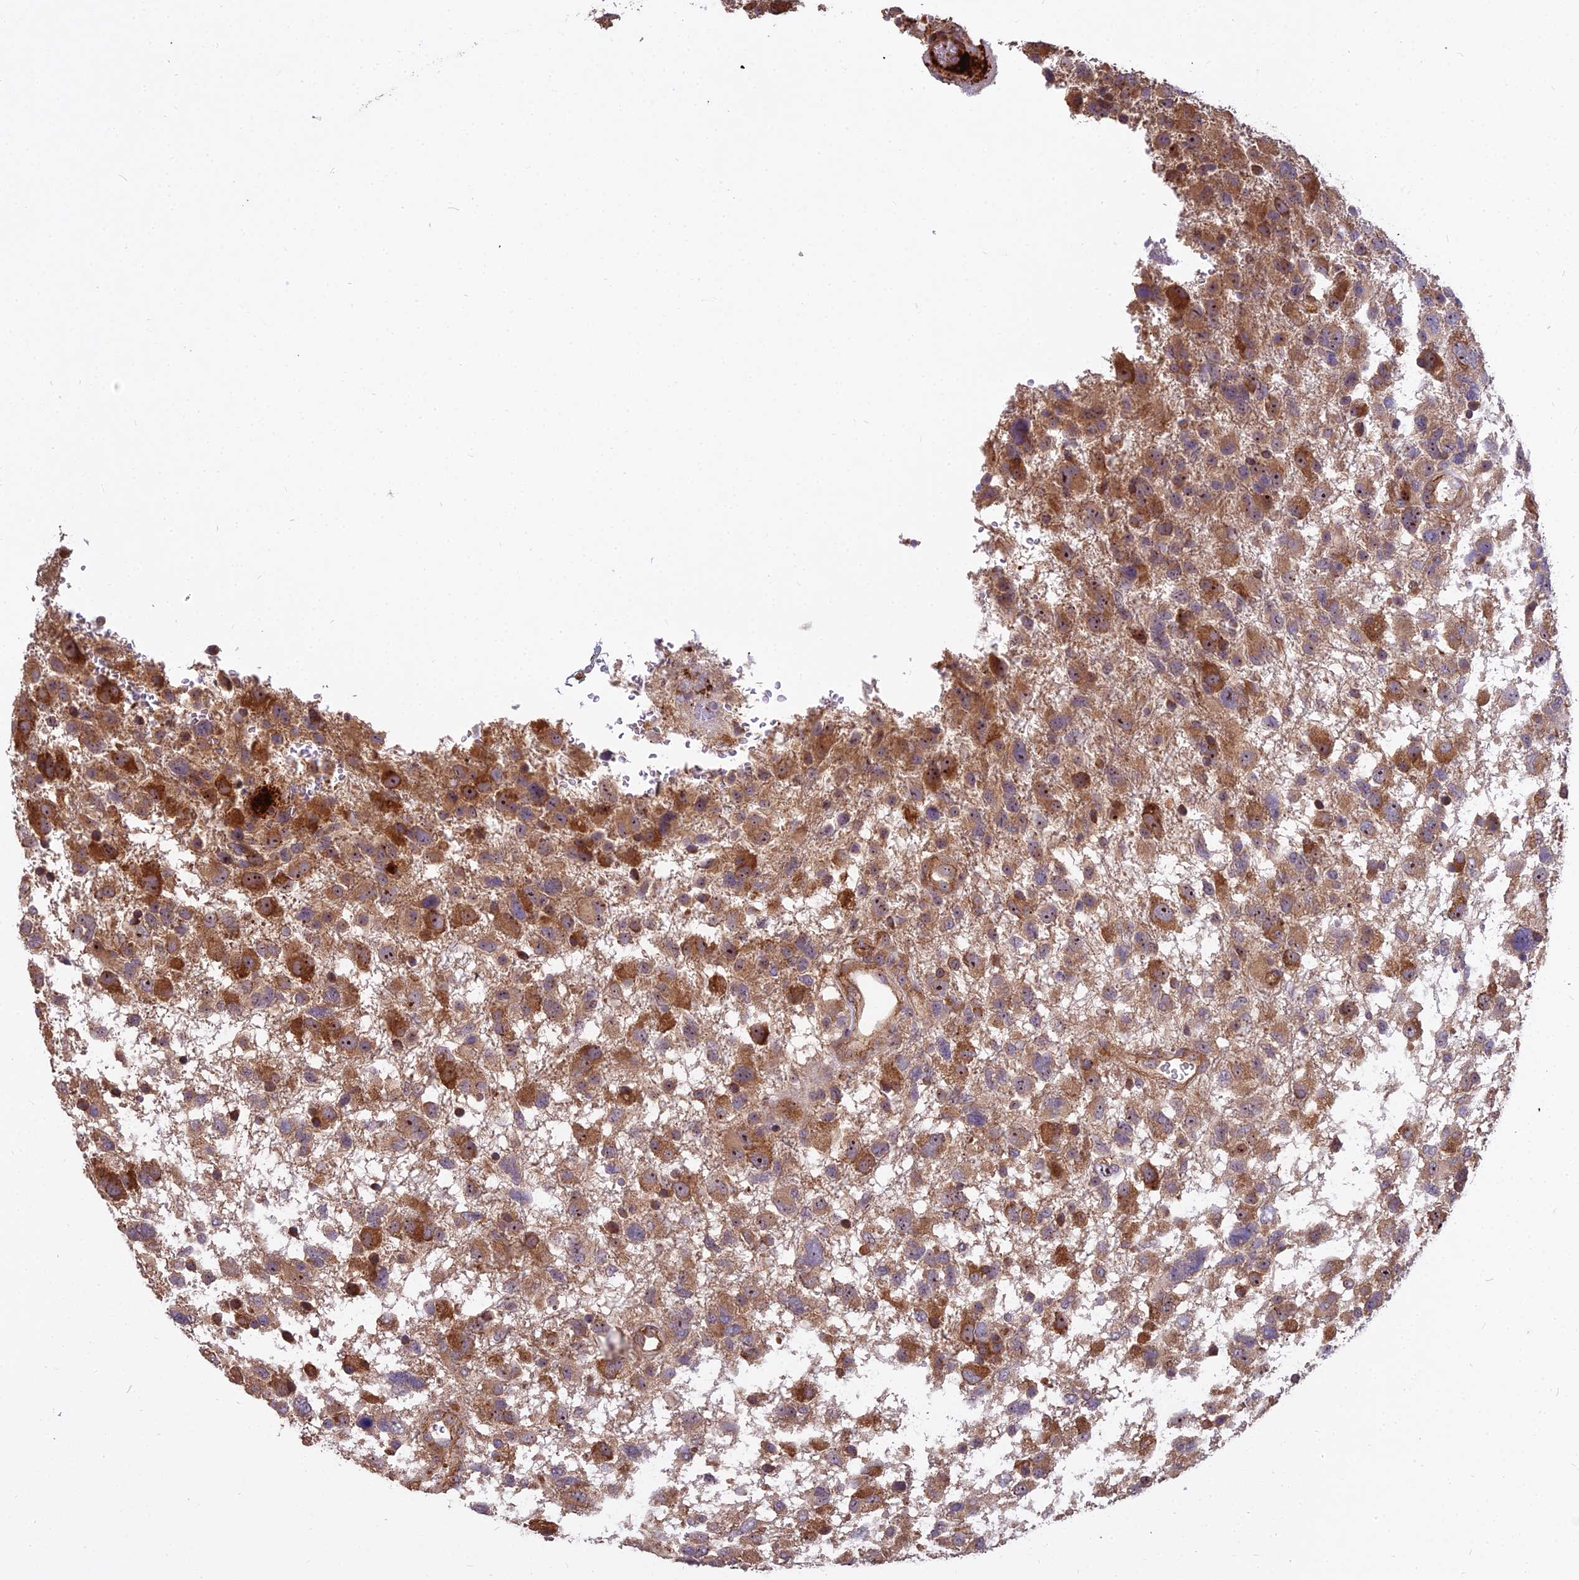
{"staining": {"intensity": "moderate", "quantity": ">75%", "location": "cytoplasmic/membranous,nuclear"}, "tissue": "glioma", "cell_type": "Tumor cells", "image_type": "cancer", "snomed": [{"axis": "morphology", "description": "Glioma, malignant, High grade"}, {"axis": "topography", "description": "Brain"}], "caption": "Immunohistochemistry (DAB (3,3'-diaminobenzidine)) staining of human high-grade glioma (malignant) exhibits moderate cytoplasmic/membranous and nuclear protein expression in about >75% of tumor cells. (DAB IHC with brightfield microscopy, high magnification).", "gene": "TCEA3", "patient": {"sex": "male", "age": 61}}